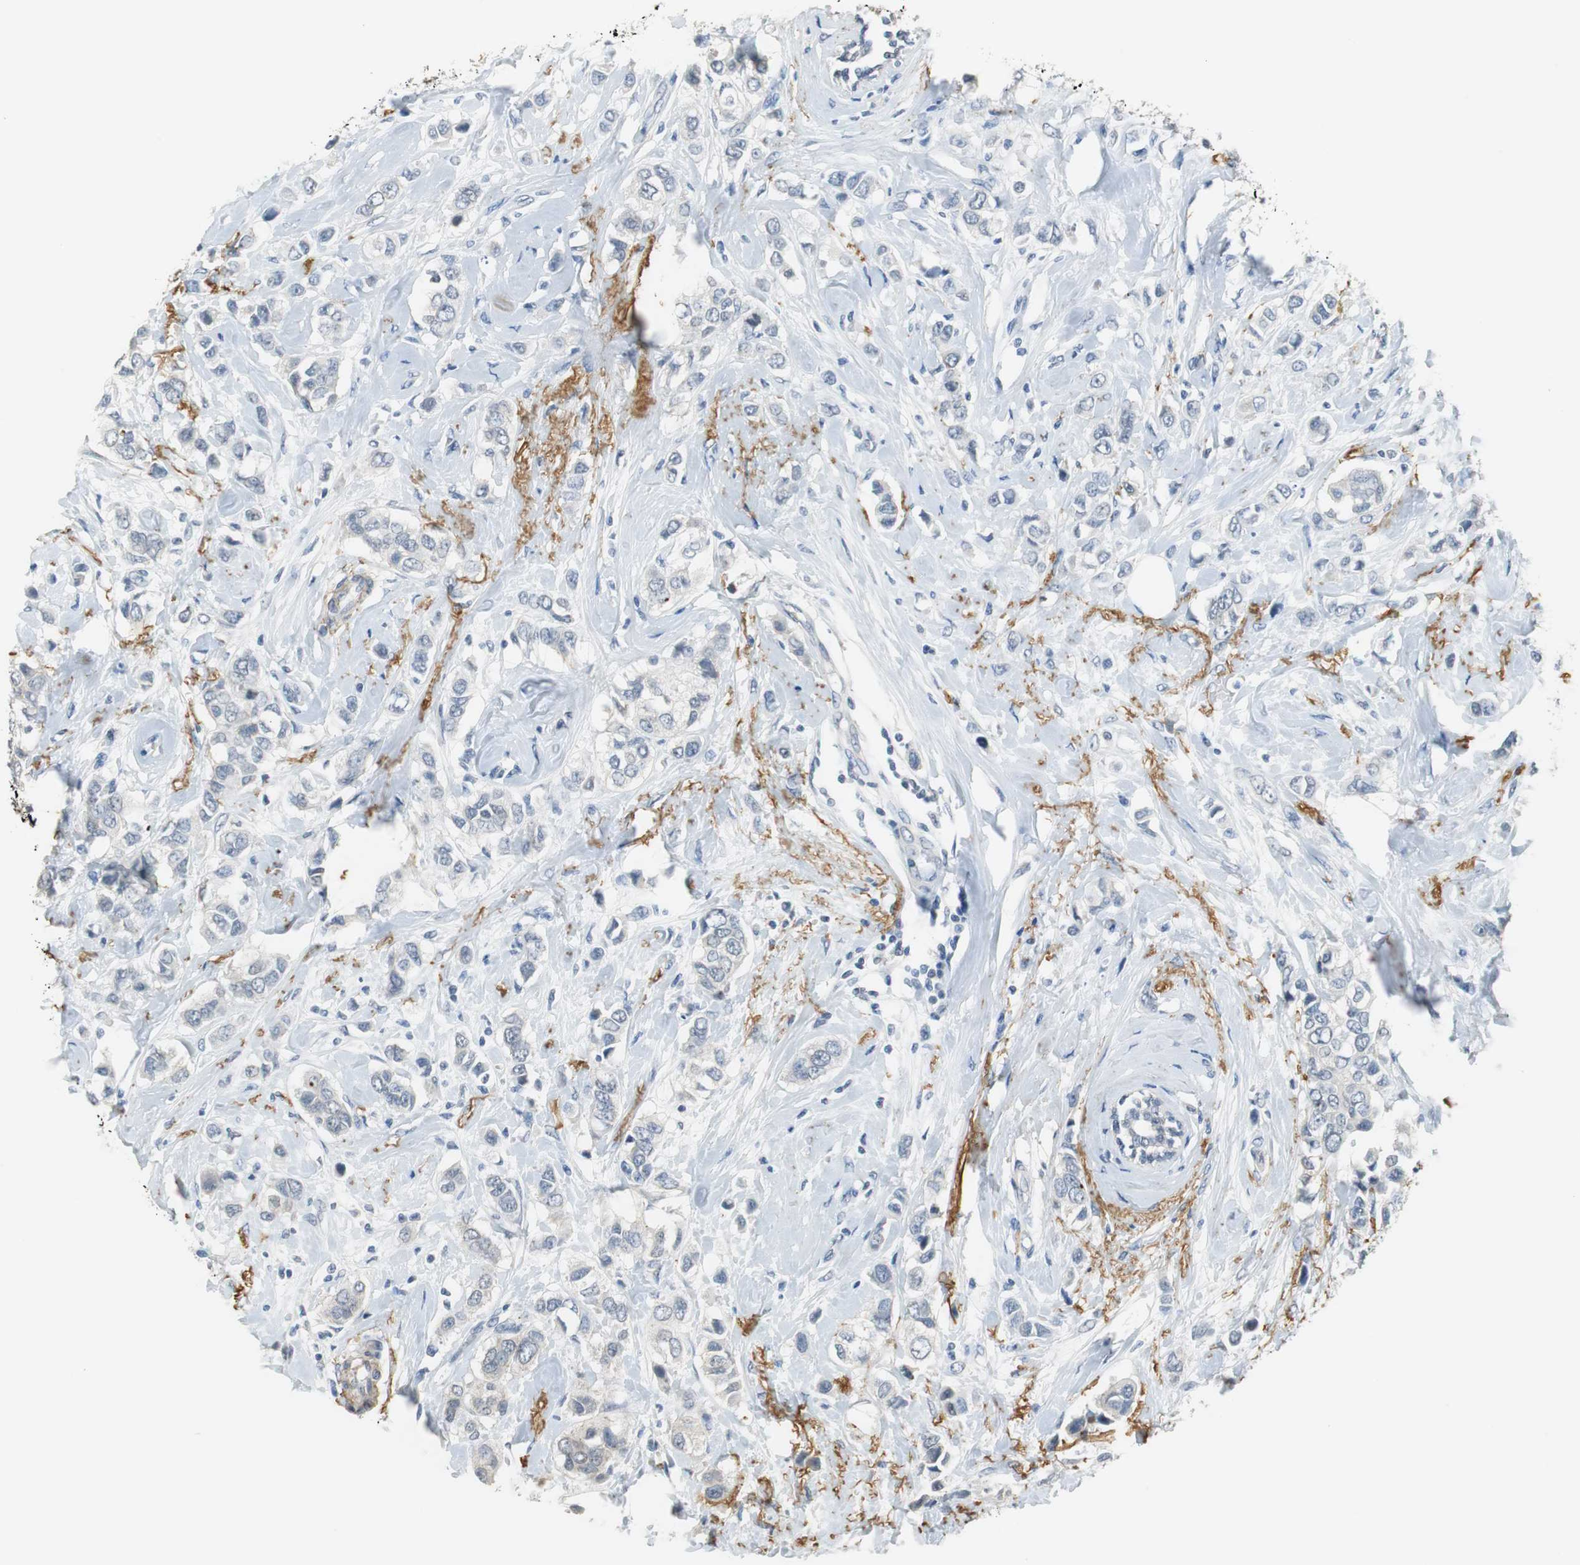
{"staining": {"intensity": "negative", "quantity": "none", "location": "none"}, "tissue": "breast cancer", "cell_type": "Tumor cells", "image_type": "cancer", "snomed": [{"axis": "morphology", "description": "Duct carcinoma"}, {"axis": "topography", "description": "Breast"}], "caption": "Immunohistochemistry of breast cancer (infiltrating ductal carcinoma) shows no expression in tumor cells.", "gene": "MUC7", "patient": {"sex": "female", "age": 50}}